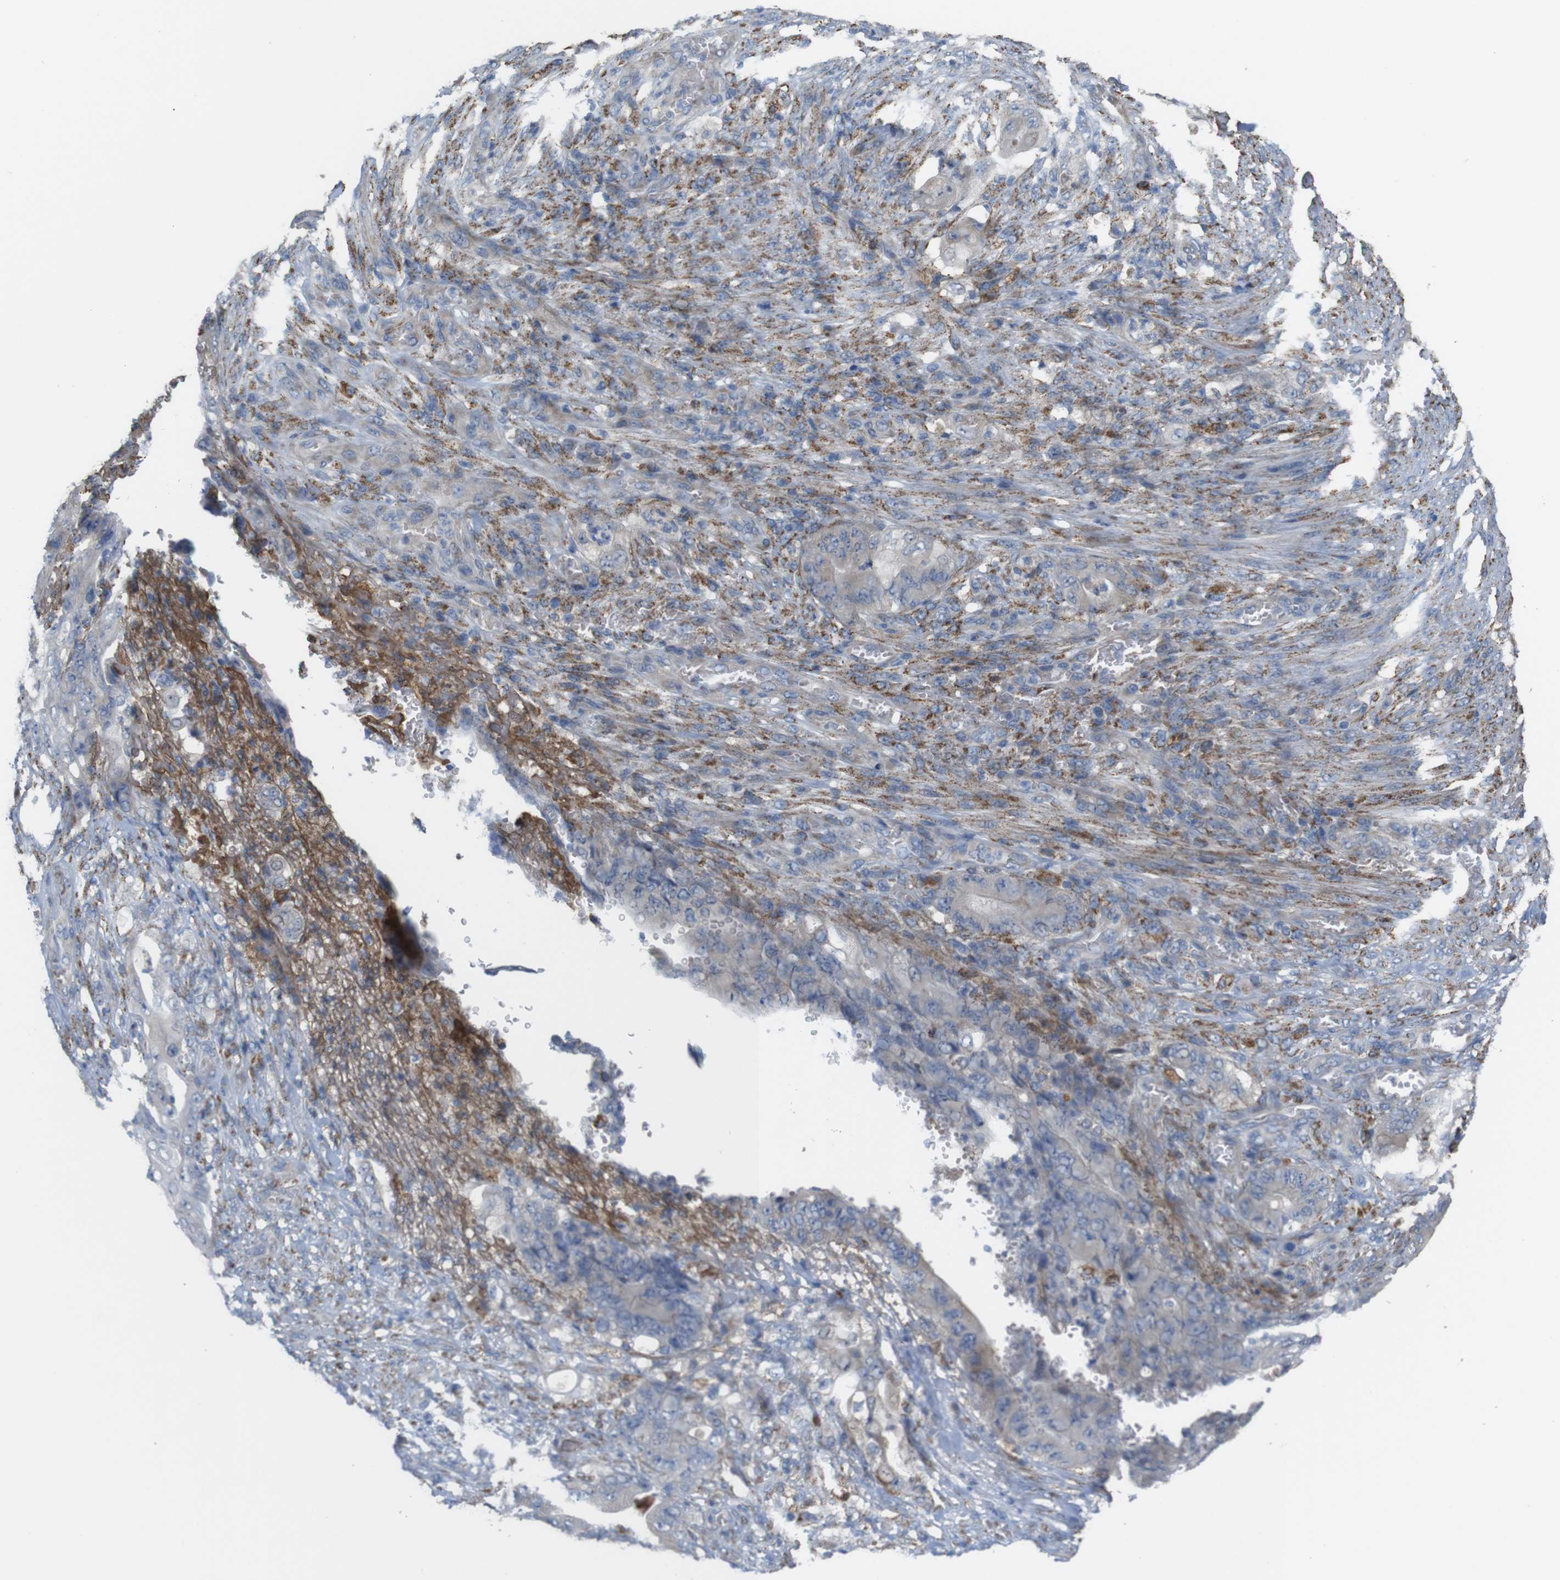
{"staining": {"intensity": "weak", "quantity": "<25%", "location": "cytoplasmic/membranous"}, "tissue": "stomach cancer", "cell_type": "Tumor cells", "image_type": "cancer", "snomed": [{"axis": "morphology", "description": "Adenocarcinoma, NOS"}, {"axis": "topography", "description": "Stomach"}], "caption": "Tumor cells show no significant positivity in stomach cancer. The staining was performed using DAB to visualize the protein expression in brown, while the nuclei were stained in blue with hematoxylin (Magnification: 20x).", "gene": "PTPRR", "patient": {"sex": "female", "age": 73}}